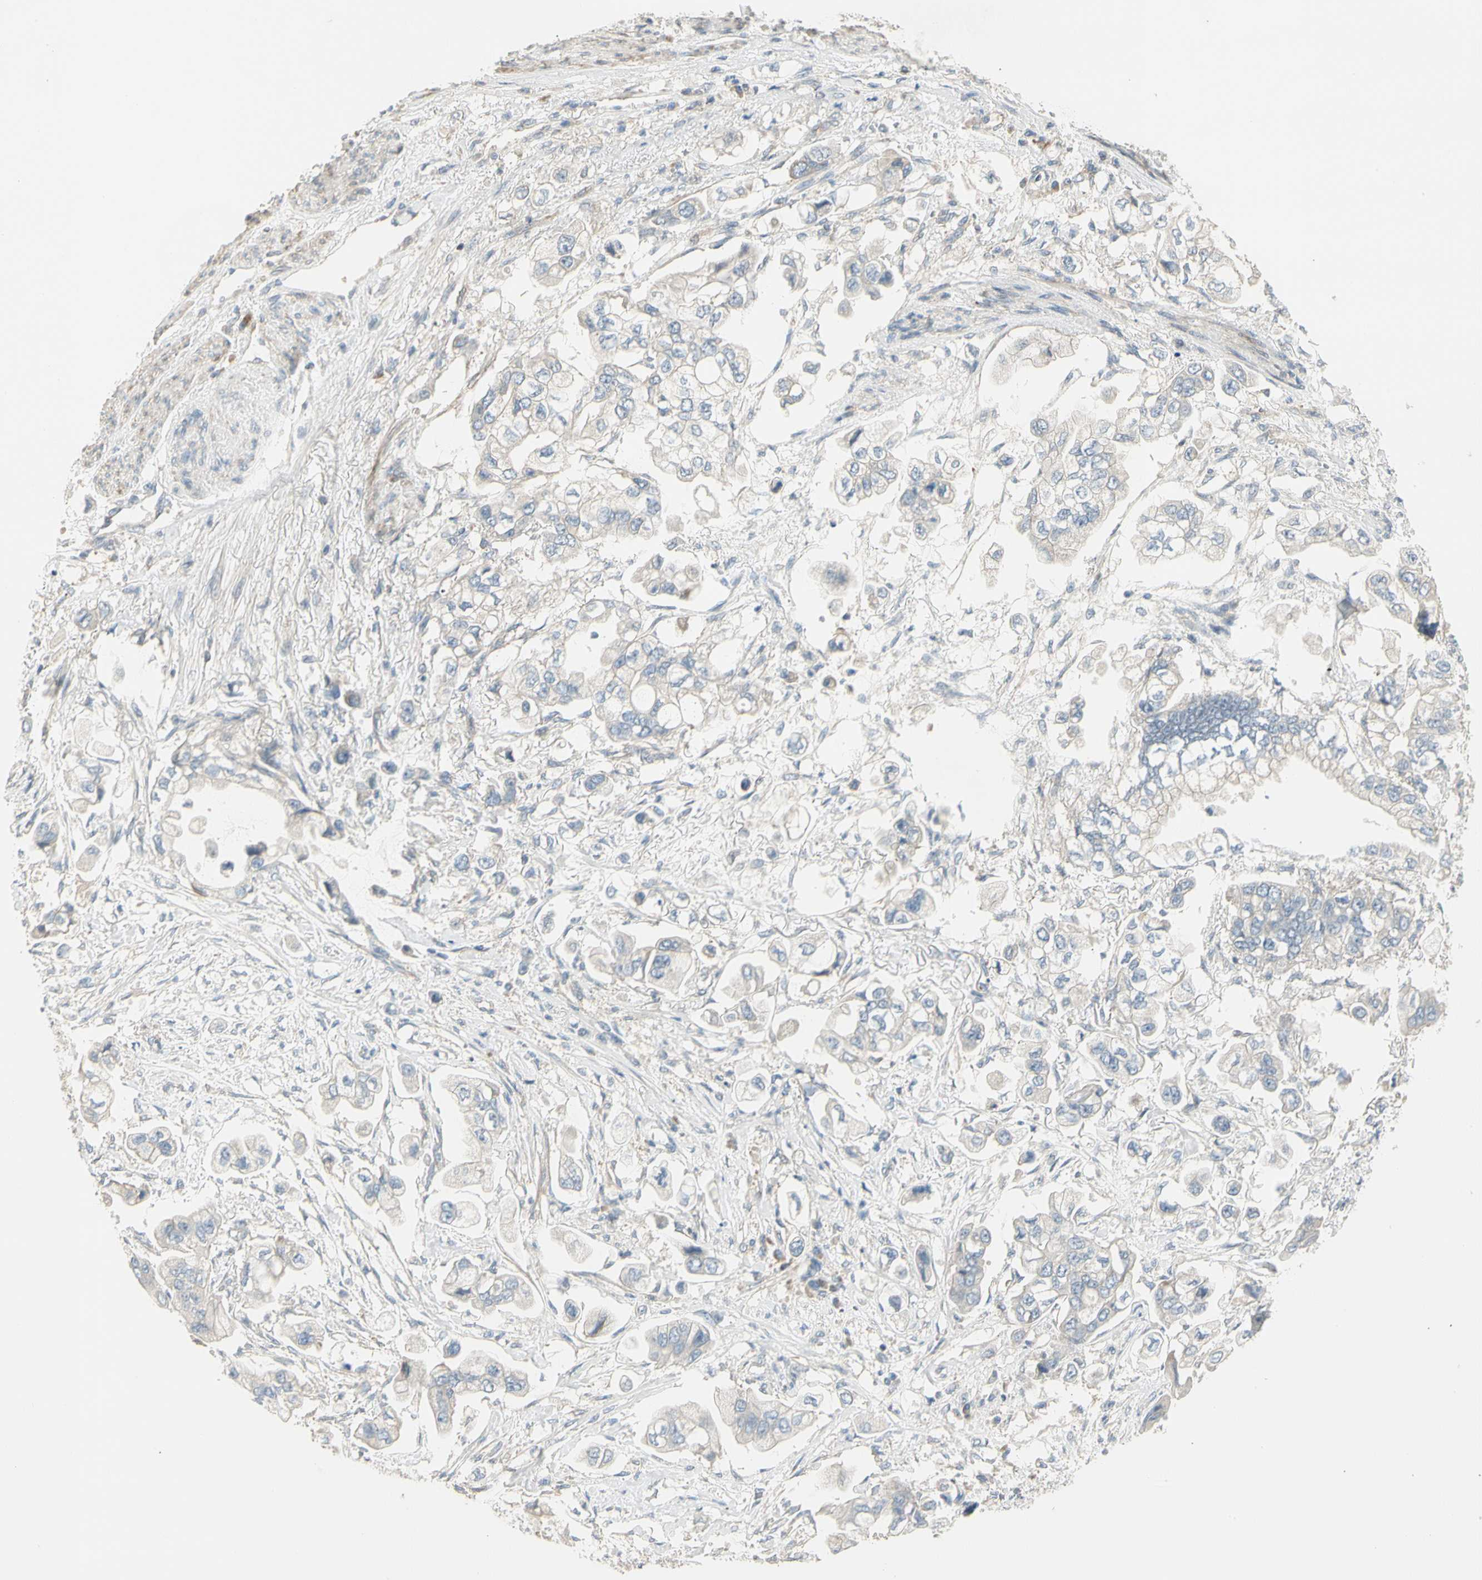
{"staining": {"intensity": "negative", "quantity": "none", "location": "none"}, "tissue": "stomach cancer", "cell_type": "Tumor cells", "image_type": "cancer", "snomed": [{"axis": "morphology", "description": "Adenocarcinoma, NOS"}, {"axis": "topography", "description": "Stomach"}], "caption": "Adenocarcinoma (stomach) was stained to show a protein in brown. There is no significant positivity in tumor cells.", "gene": "ADGRA3", "patient": {"sex": "male", "age": 62}}